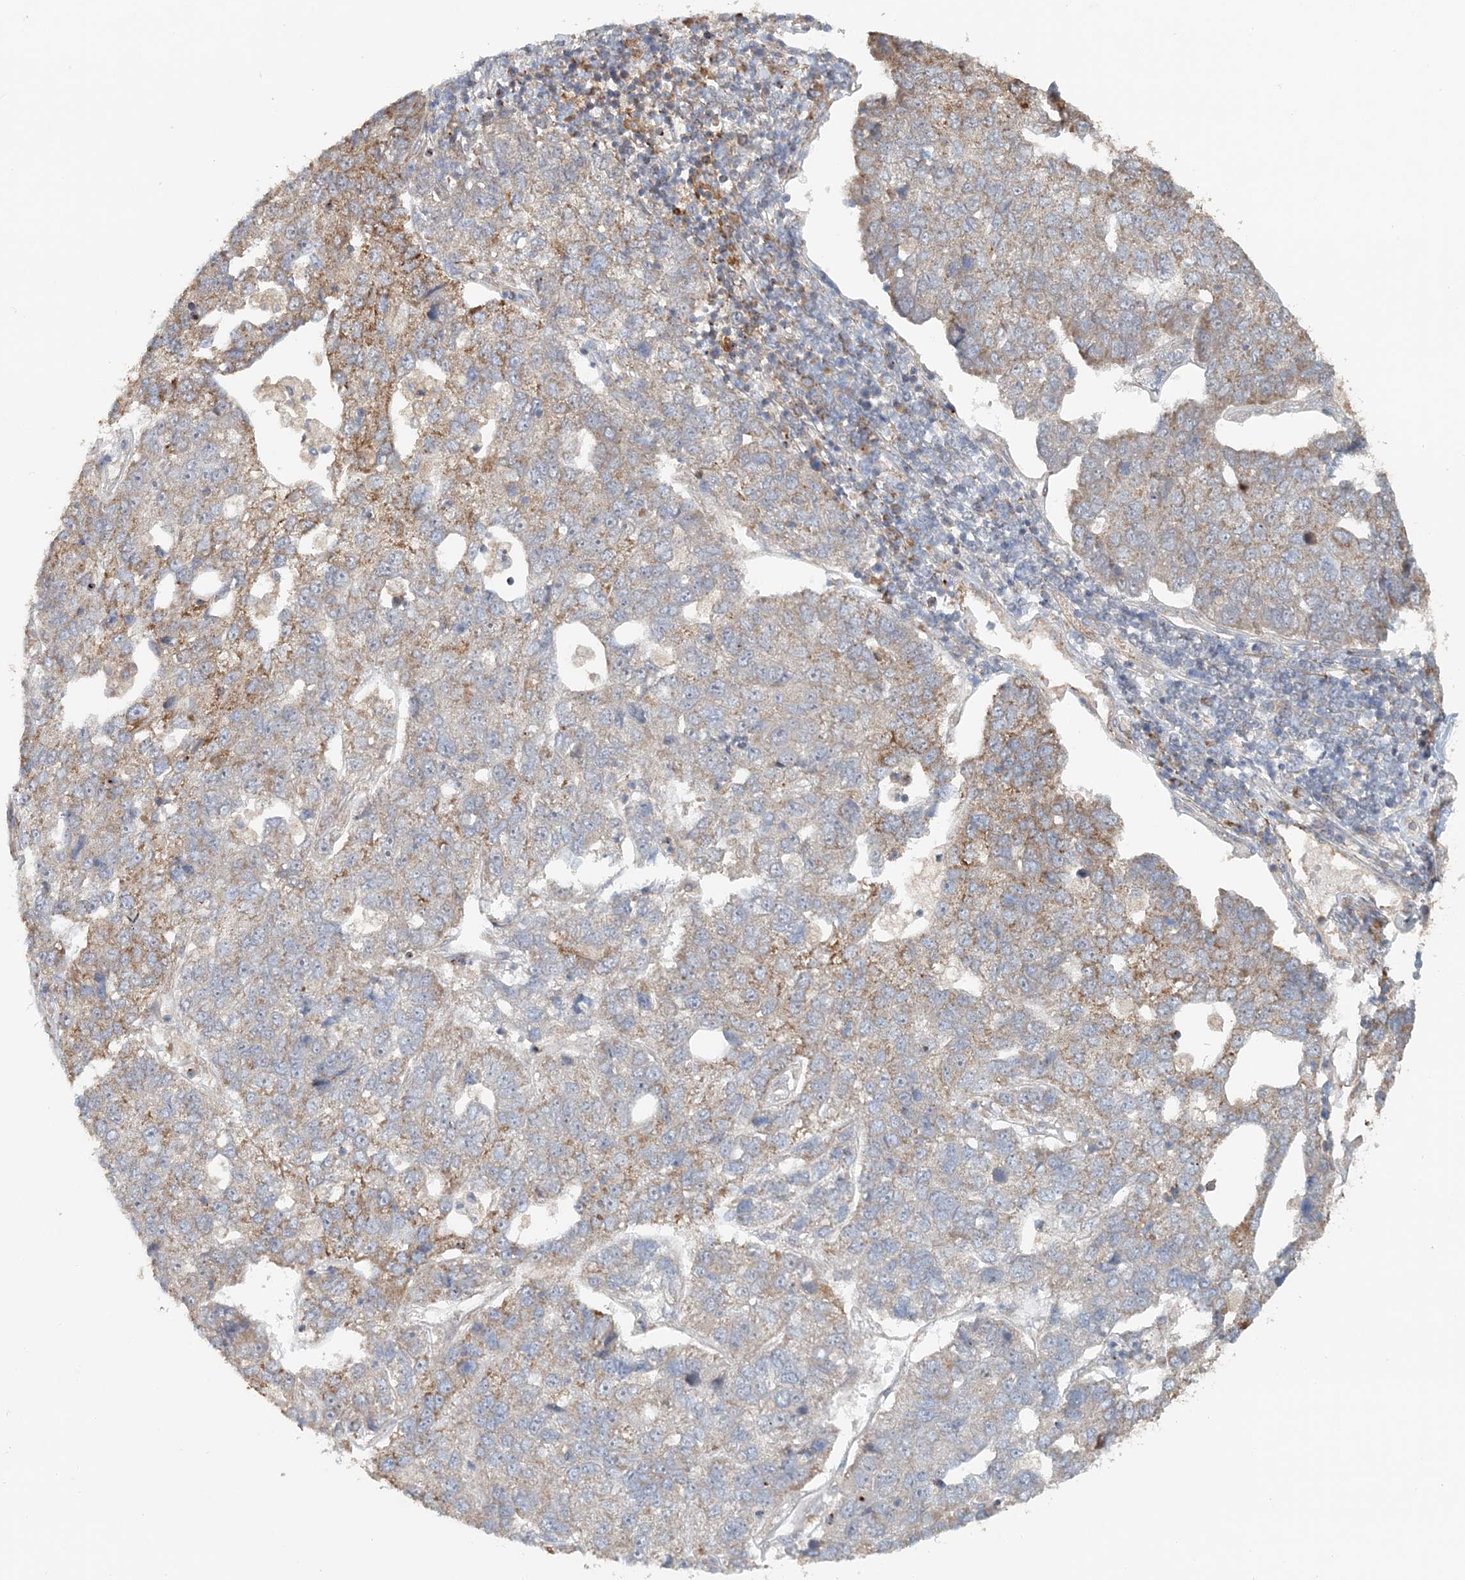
{"staining": {"intensity": "moderate", "quantity": "25%-75%", "location": "cytoplasmic/membranous"}, "tissue": "pancreatic cancer", "cell_type": "Tumor cells", "image_type": "cancer", "snomed": [{"axis": "morphology", "description": "Adenocarcinoma, NOS"}, {"axis": "topography", "description": "Pancreas"}], "caption": "A medium amount of moderate cytoplasmic/membranous expression is present in about 25%-75% of tumor cells in adenocarcinoma (pancreatic) tissue.", "gene": "MMUT", "patient": {"sex": "female", "age": 61}}